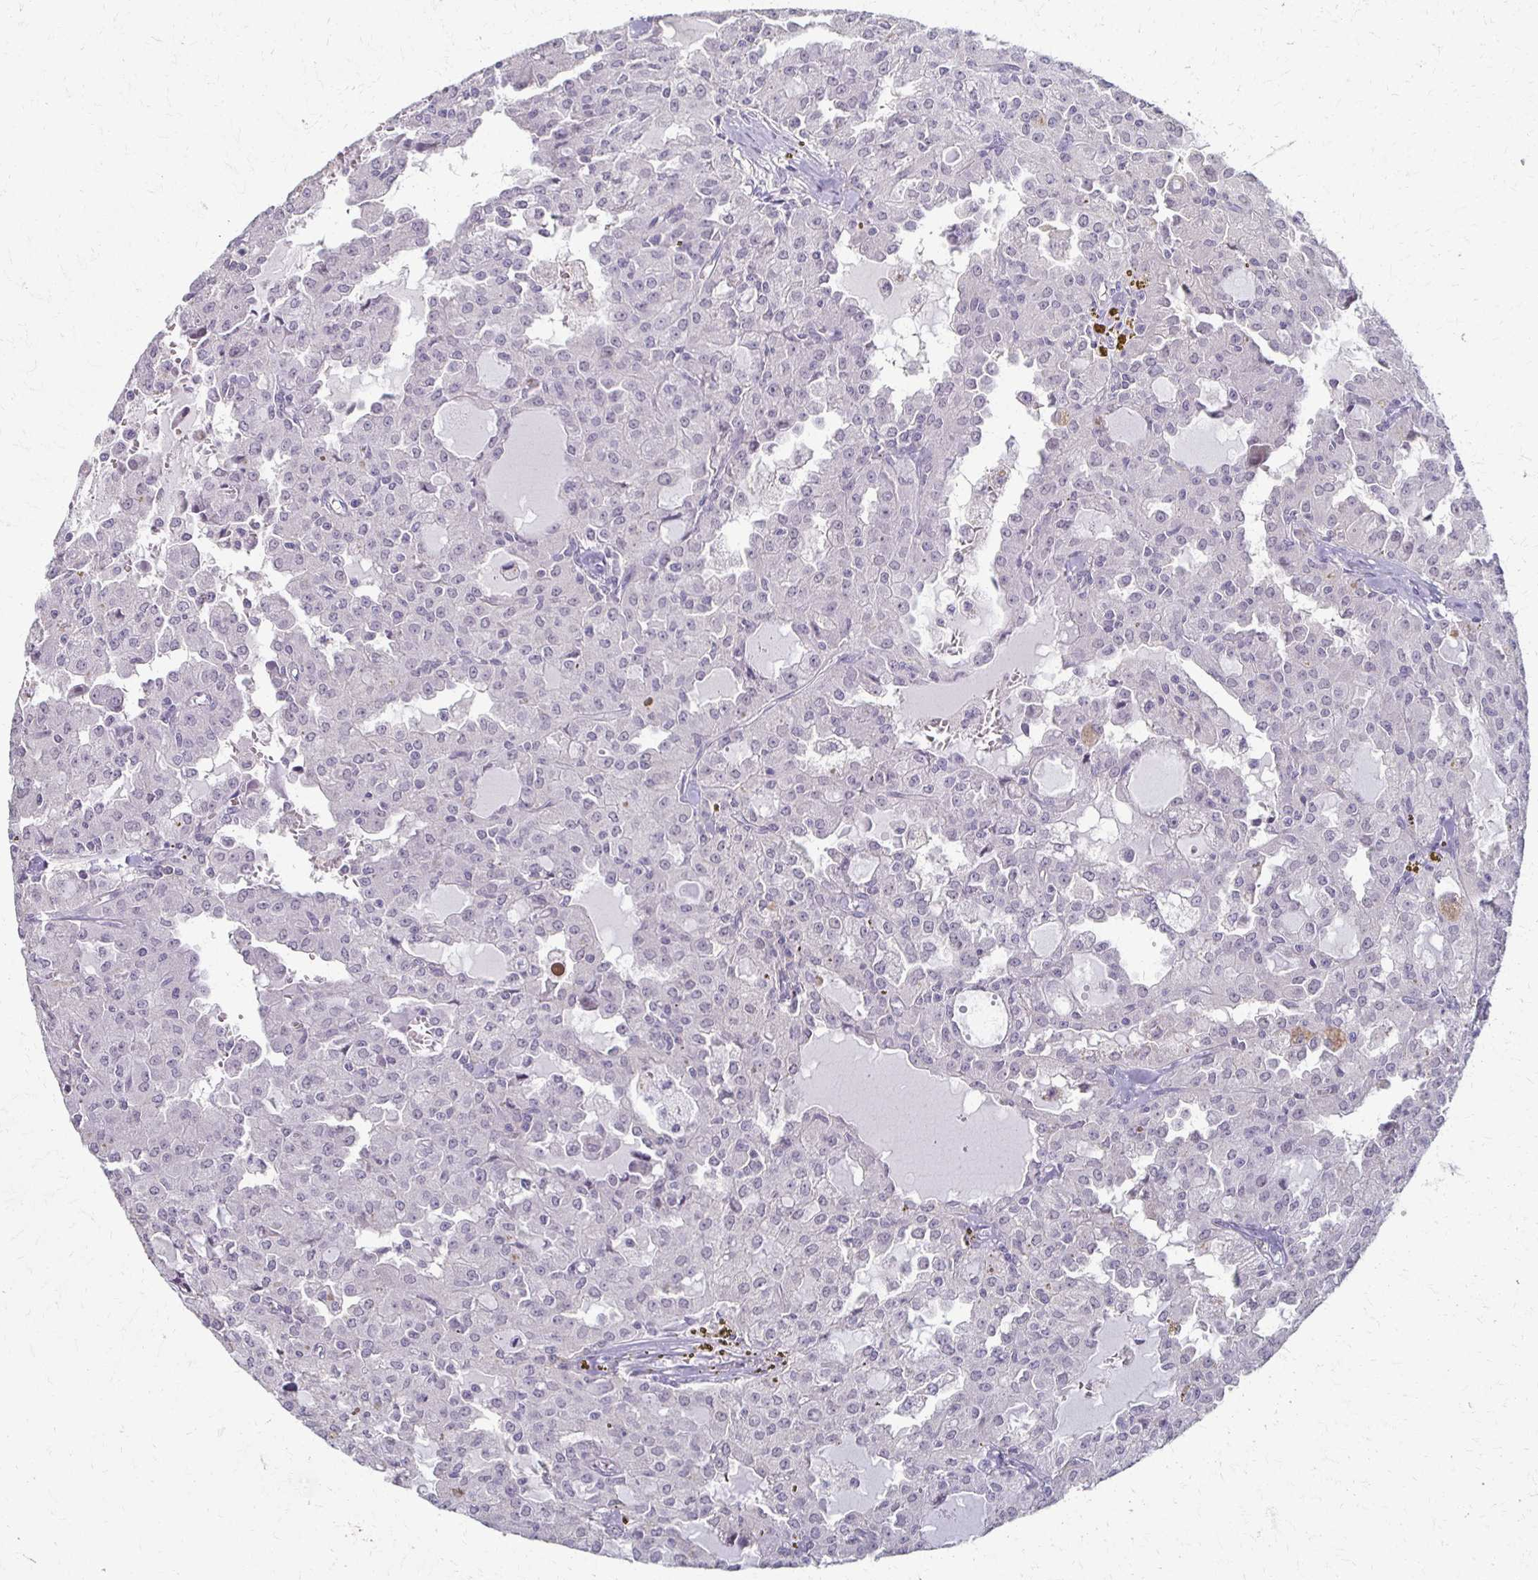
{"staining": {"intensity": "negative", "quantity": "none", "location": "none"}, "tissue": "head and neck cancer", "cell_type": "Tumor cells", "image_type": "cancer", "snomed": [{"axis": "morphology", "description": "Adenocarcinoma, NOS"}, {"axis": "topography", "description": "Head-Neck"}], "caption": "The photomicrograph displays no significant staining in tumor cells of head and neck adenocarcinoma. The staining is performed using DAB brown chromogen with nuclei counter-stained in using hematoxylin.", "gene": "FOXO4", "patient": {"sex": "male", "age": 64}}